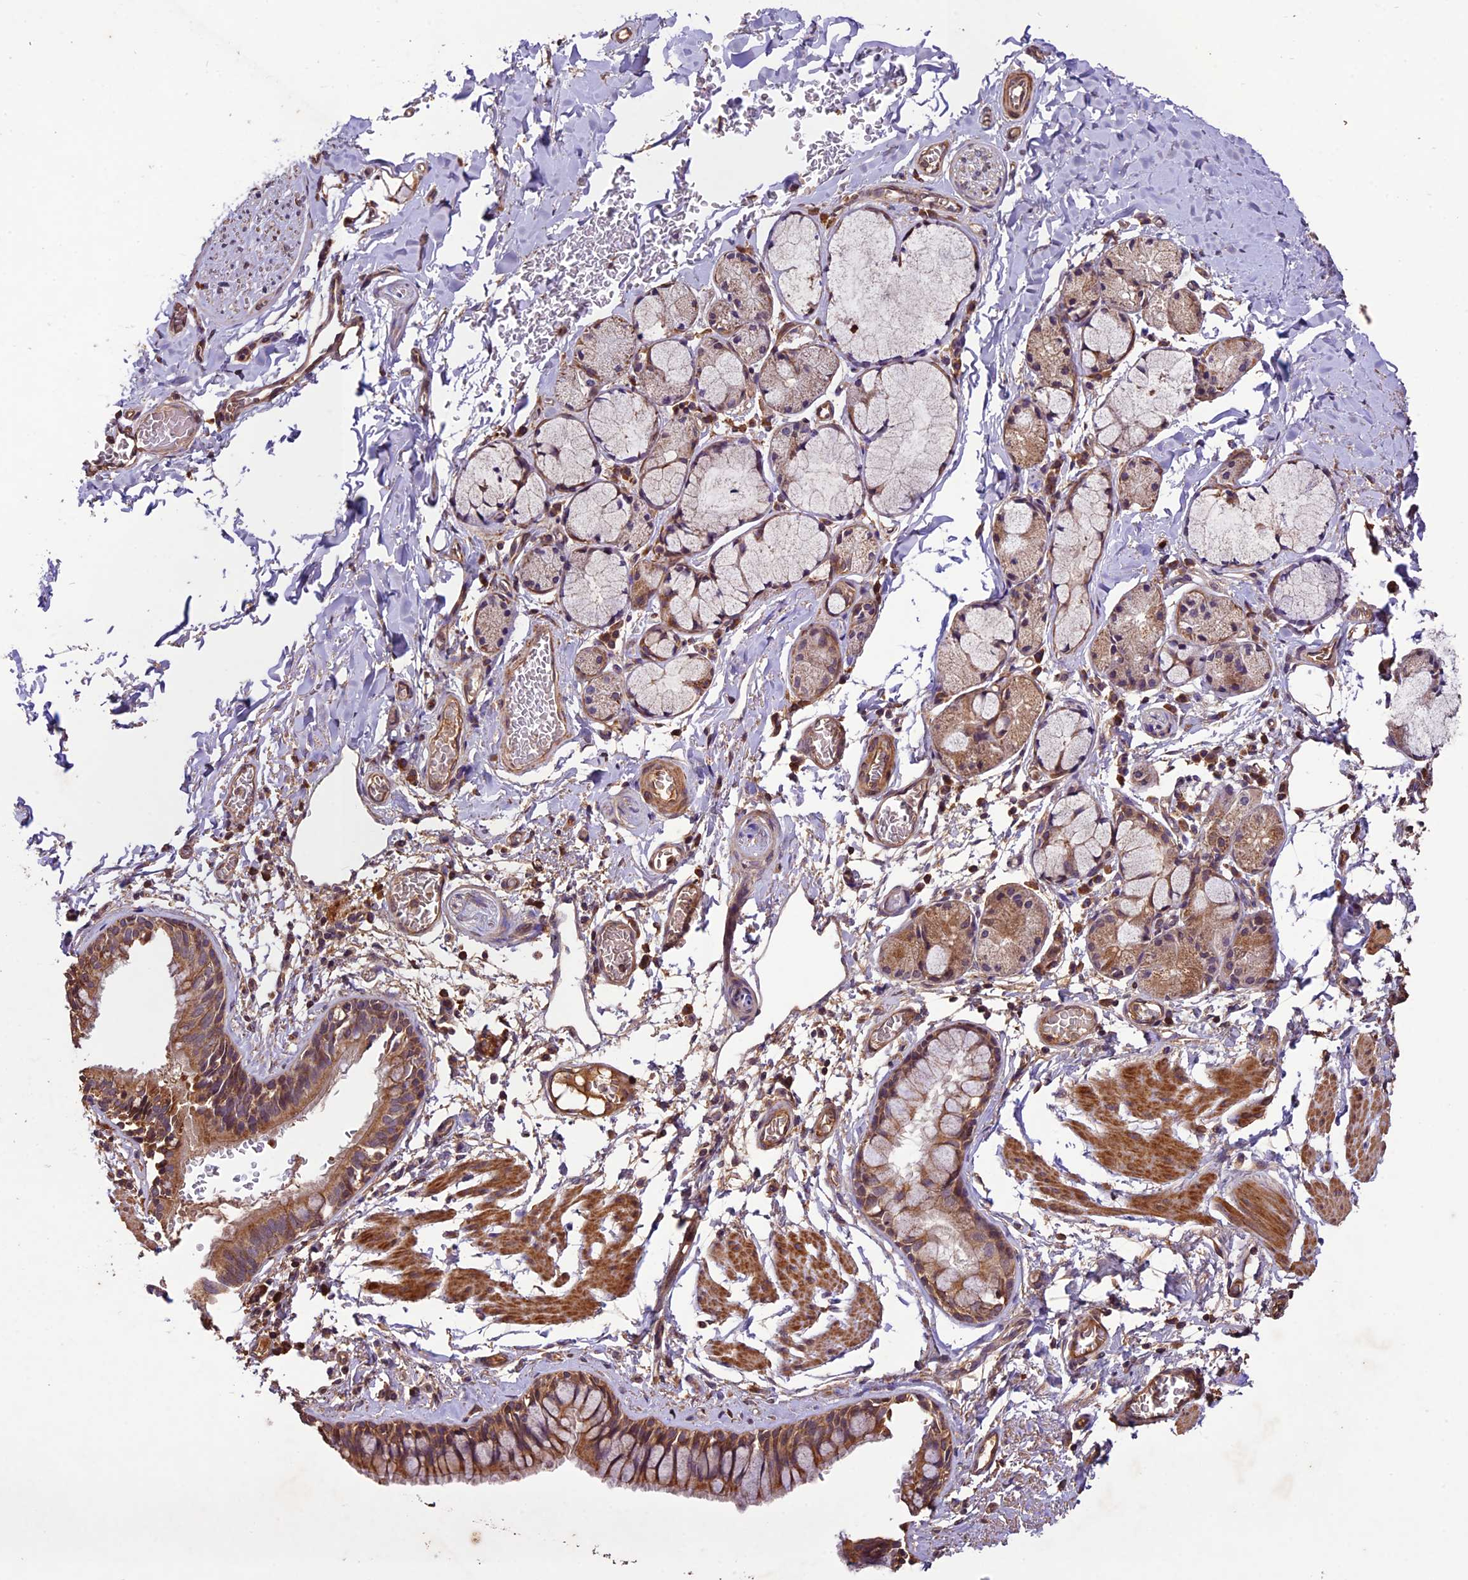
{"staining": {"intensity": "moderate", "quantity": ">75%", "location": "cytoplasmic/membranous"}, "tissue": "bronchus", "cell_type": "Respiratory epithelial cells", "image_type": "normal", "snomed": [{"axis": "morphology", "description": "Normal tissue, NOS"}, {"axis": "topography", "description": "Cartilage tissue"}, {"axis": "topography", "description": "Bronchus"}], "caption": "Protein staining of unremarkable bronchus exhibits moderate cytoplasmic/membranous staining in about >75% of respiratory epithelial cells. Using DAB (brown) and hematoxylin (blue) stains, captured at high magnification using brightfield microscopy.", "gene": "CRLF1", "patient": {"sex": "female", "age": 36}}